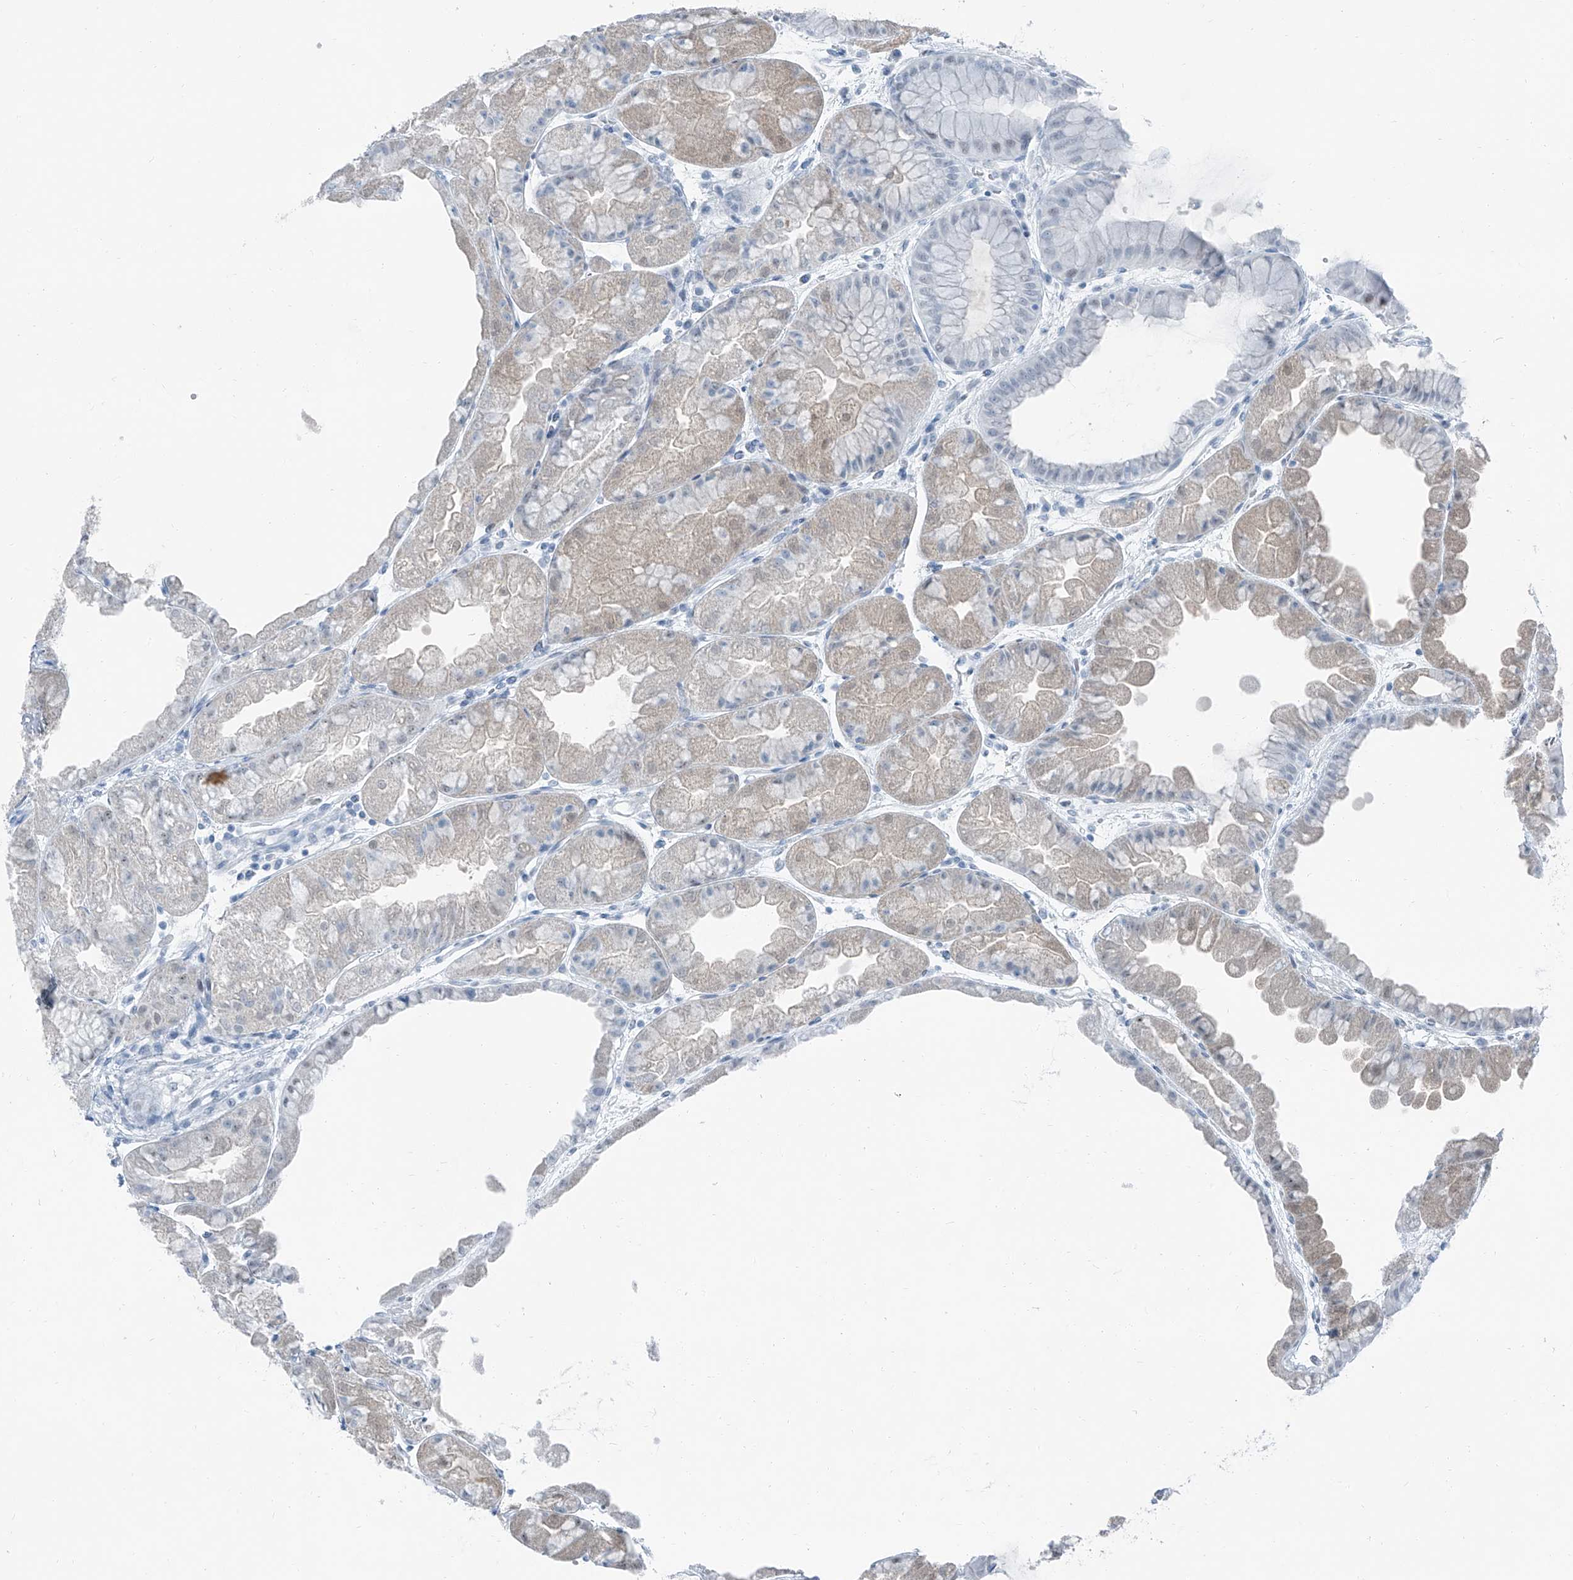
{"staining": {"intensity": "moderate", "quantity": "<25%", "location": "cytoplasmic/membranous,nuclear"}, "tissue": "stomach", "cell_type": "Glandular cells", "image_type": "normal", "snomed": [{"axis": "morphology", "description": "Normal tissue, NOS"}, {"axis": "topography", "description": "Stomach, upper"}], "caption": "Brown immunohistochemical staining in normal stomach reveals moderate cytoplasmic/membranous,nuclear positivity in approximately <25% of glandular cells.", "gene": "RGN", "patient": {"sex": "male", "age": 47}}